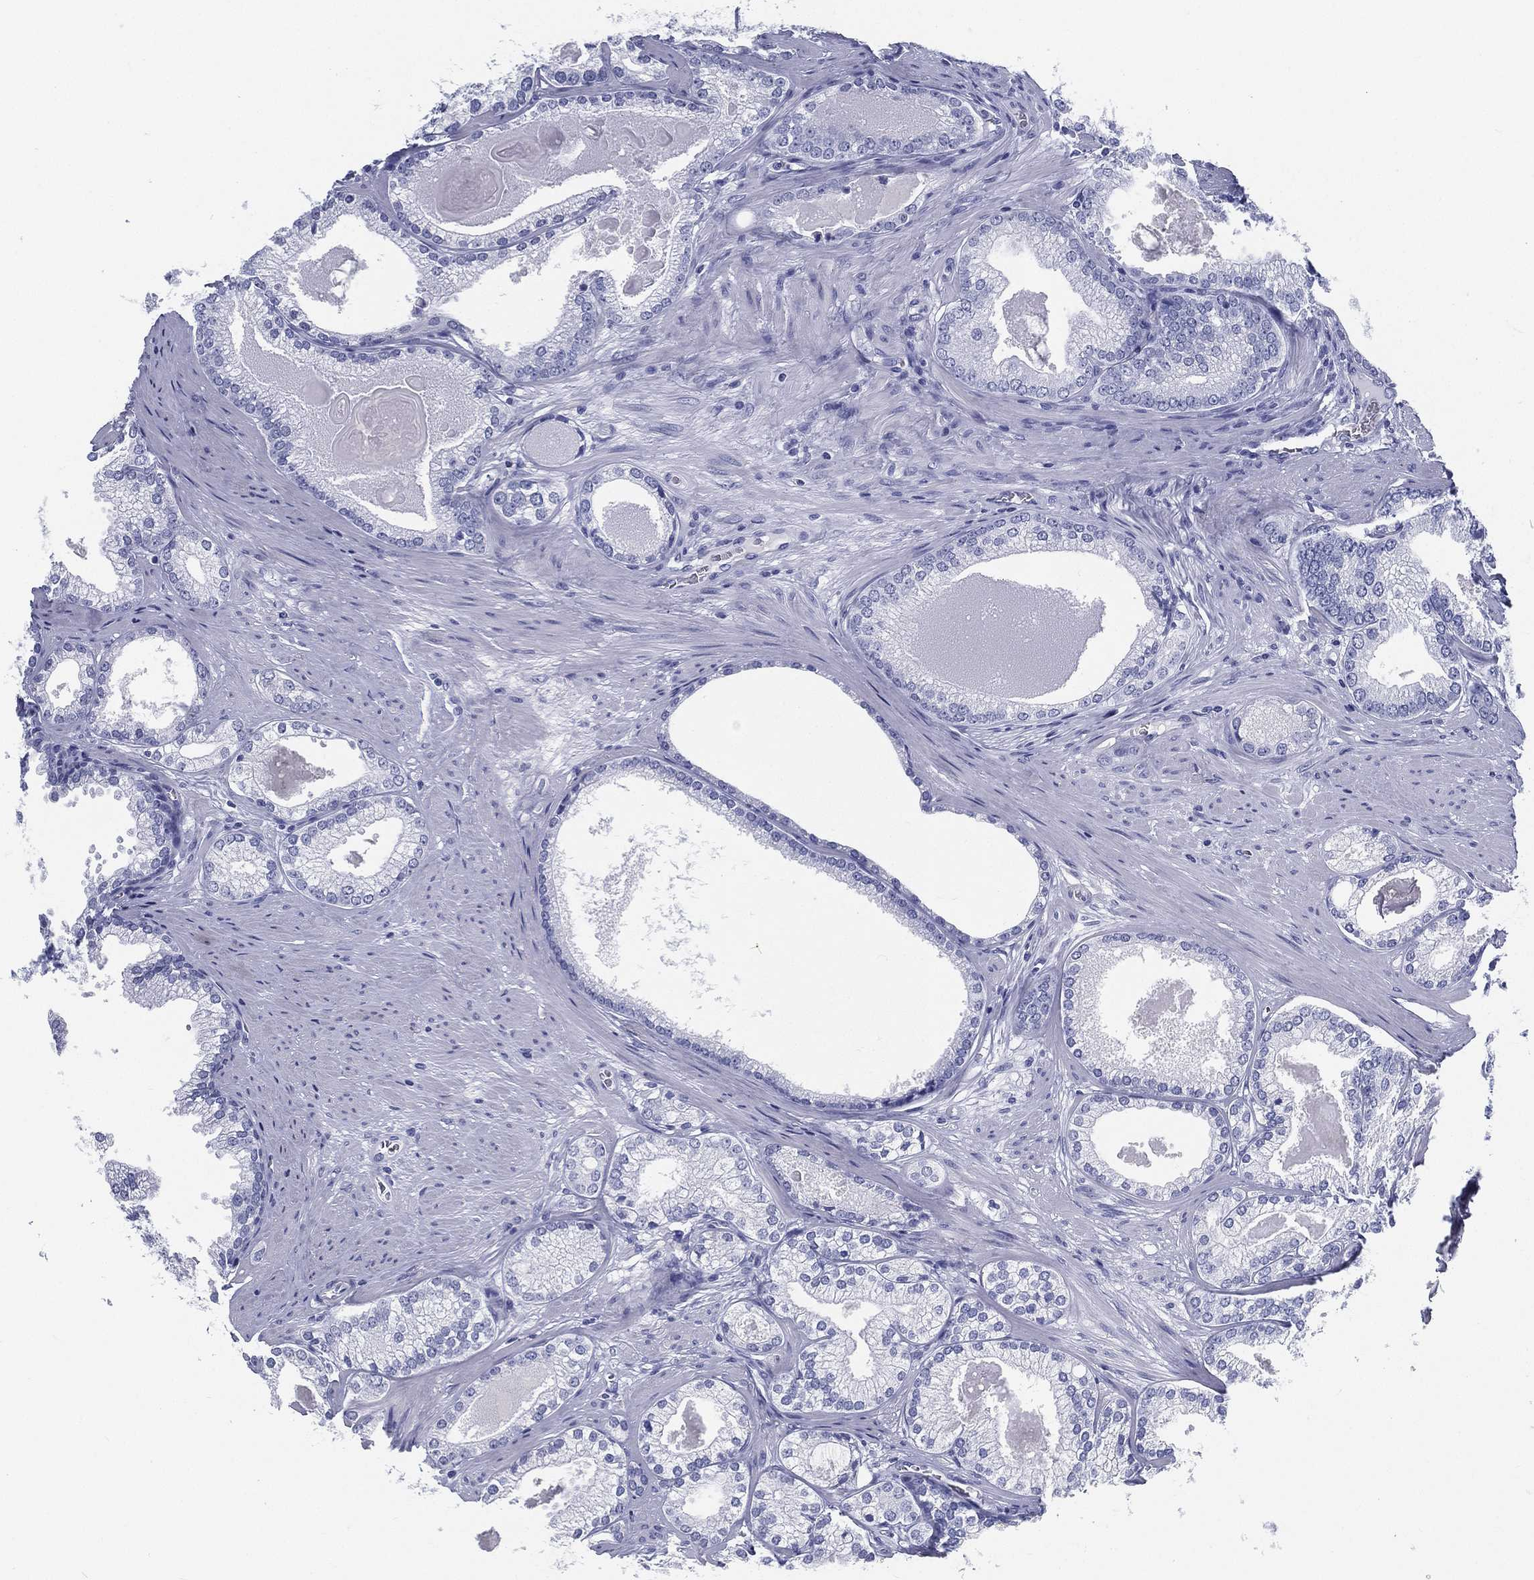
{"staining": {"intensity": "negative", "quantity": "none", "location": "none"}, "tissue": "prostate cancer", "cell_type": "Tumor cells", "image_type": "cancer", "snomed": [{"axis": "morphology", "description": "Adenocarcinoma, High grade"}, {"axis": "topography", "description": "Prostate and seminal vesicle, NOS"}], "caption": "An immunohistochemistry photomicrograph of prostate cancer is shown. There is no staining in tumor cells of prostate cancer.", "gene": "ATP1B2", "patient": {"sex": "male", "age": 62}}